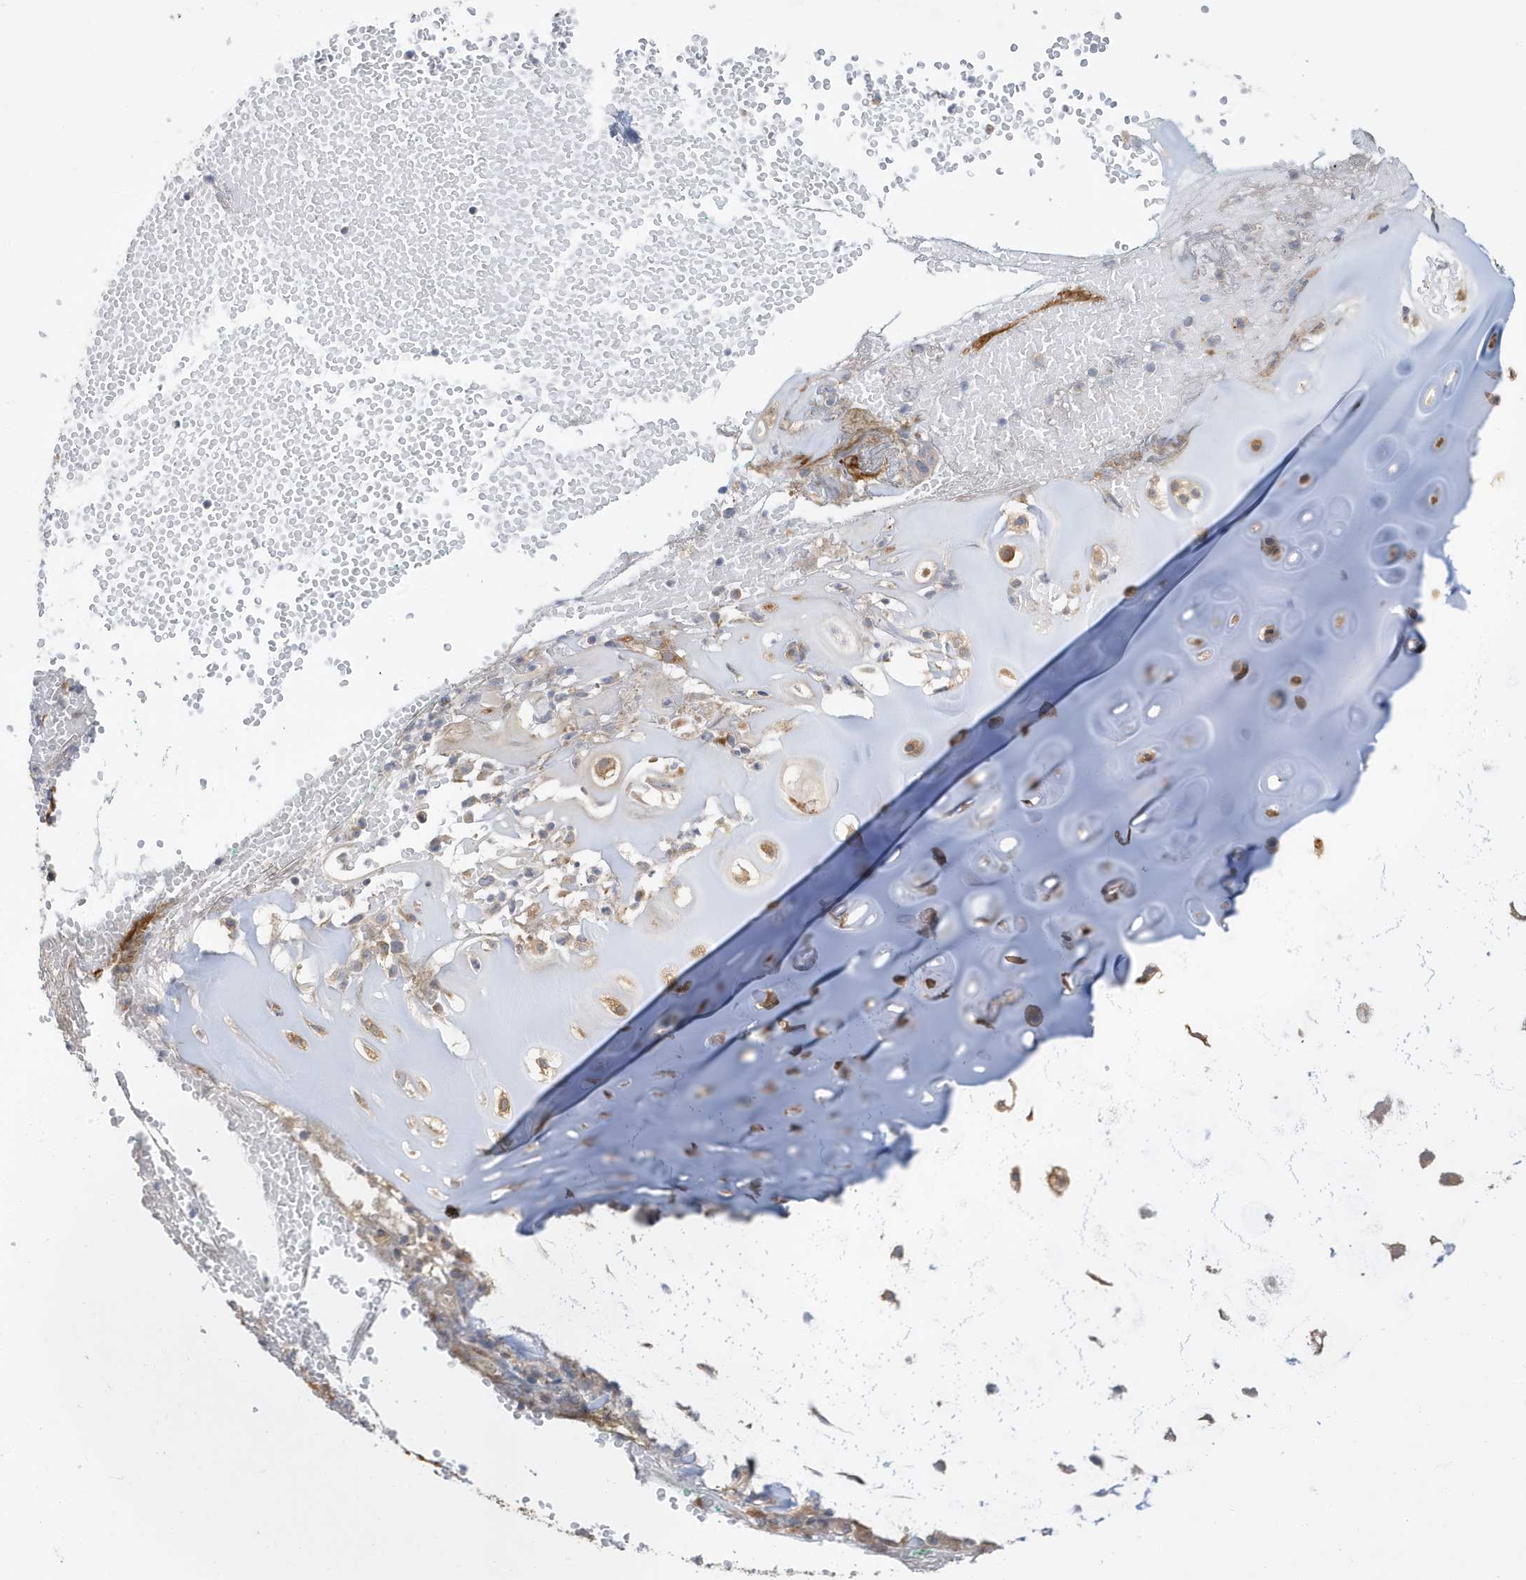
{"staining": {"intensity": "moderate", "quantity": "25%-75%", "location": "cytoplasmic/membranous"}, "tissue": "adipose tissue", "cell_type": "Adipocytes", "image_type": "normal", "snomed": [{"axis": "morphology", "description": "Normal tissue, NOS"}, {"axis": "morphology", "description": "Basal cell carcinoma"}, {"axis": "topography", "description": "Cartilage tissue"}, {"axis": "topography", "description": "Nasopharynx"}, {"axis": "topography", "description": "Oral tissue"}], "caption": "Protein analysis of normal adipose tissue demonstrates moderate cytoplasmic/membranous expression in approximately 25%-75% of adipocytes. (brown staining indicates protein expression, while blue staining denotes nuclei).", "gene": "LAPTM4A", "patient": {"sex": "female", "age": 77}}